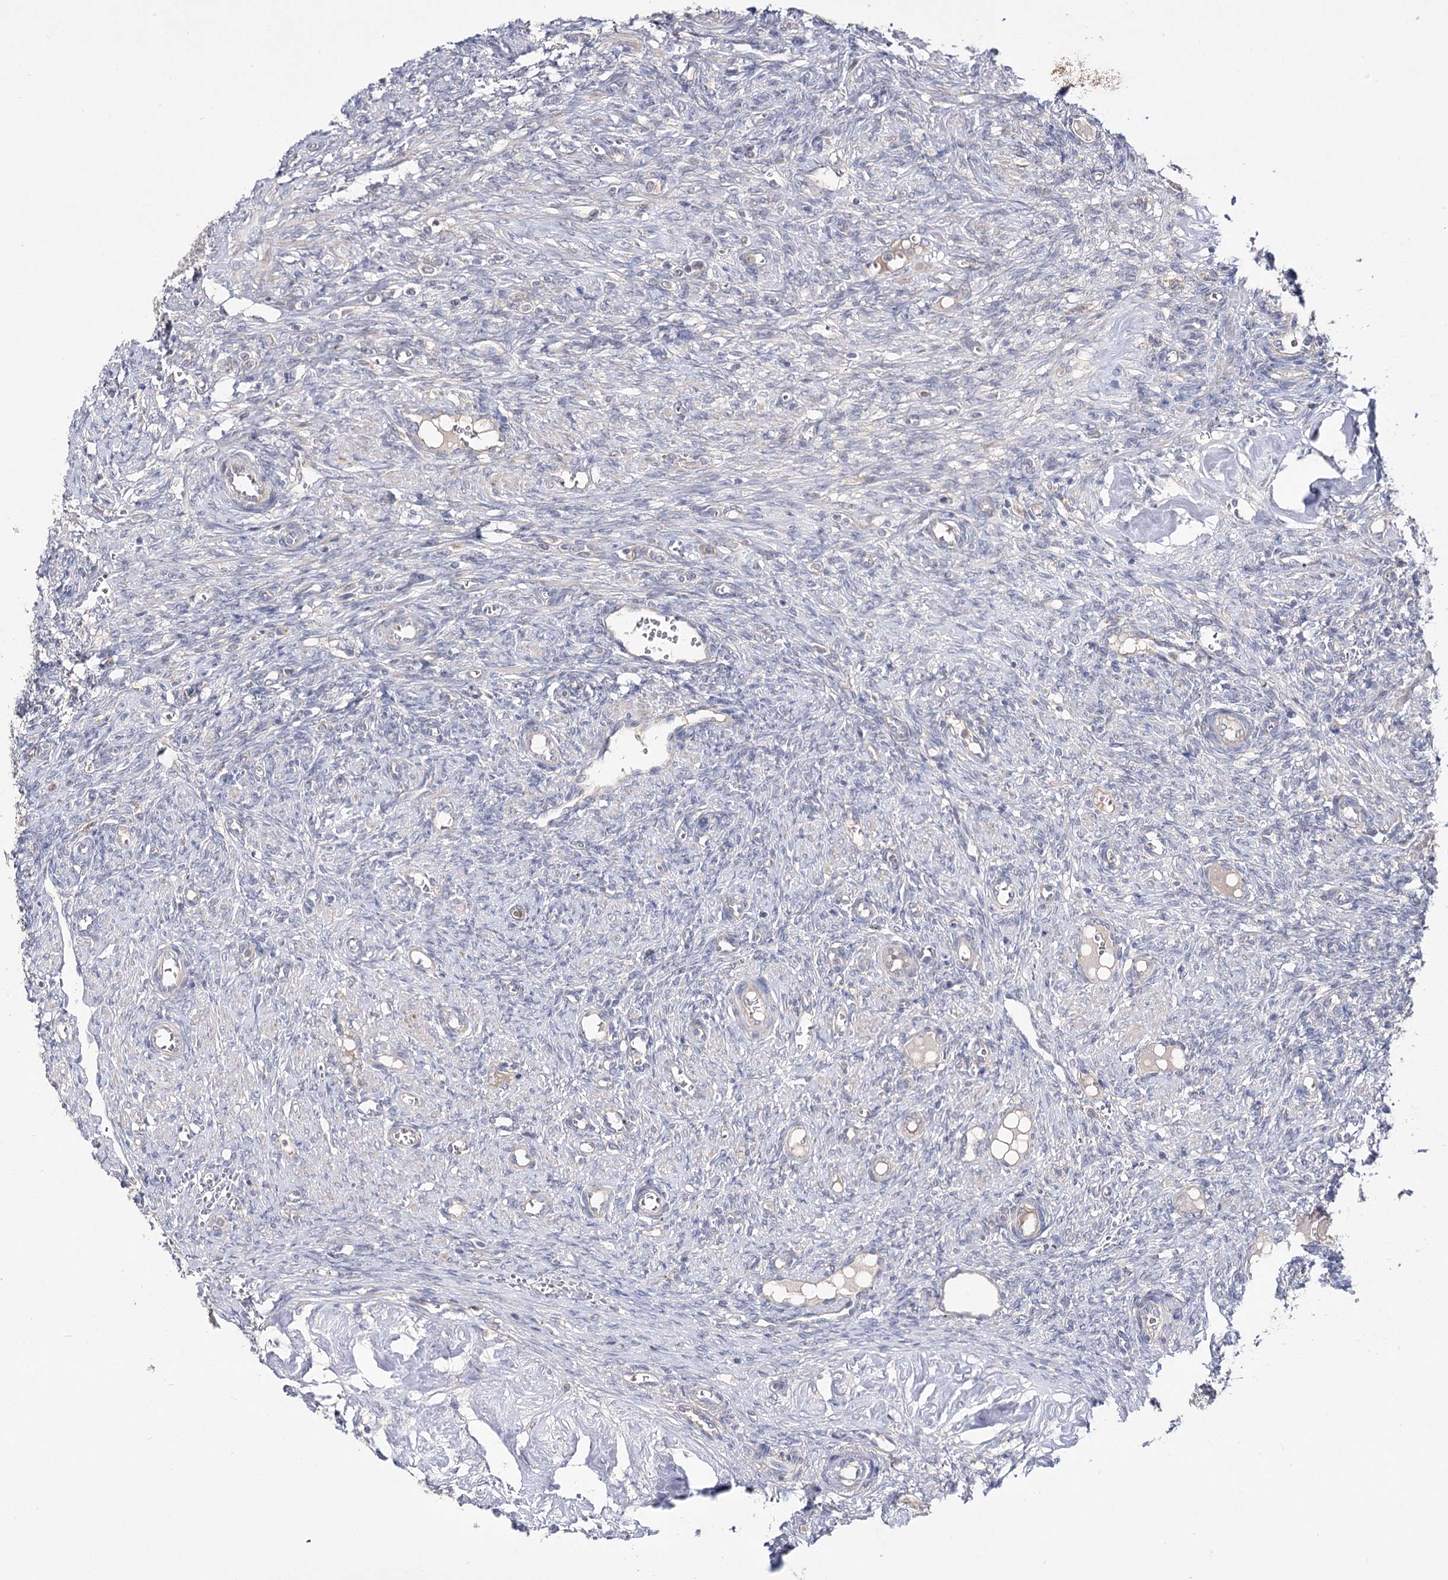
{"staining": {"intensity": "negative", "quantity": "none", "location": "none"}, "tissue": "ovary", "cell_type": "Follicle cells", "image_type": "normal", "snomed": [{"axis": "morphology", "description": "Normal tissue, NOS"}, {"axis": "topography", "description": "Ovary"}], "caption": "DAB immunohistochemical staining of normal human ovary displays no significant positivity in follicle cells. Brightfield microscopy of IHC stained with DAB (brown) and hematoxylin (blue), captured at high magnification.", "gene": "AURKC", "patient": {"sex": "female", "age": 41}}